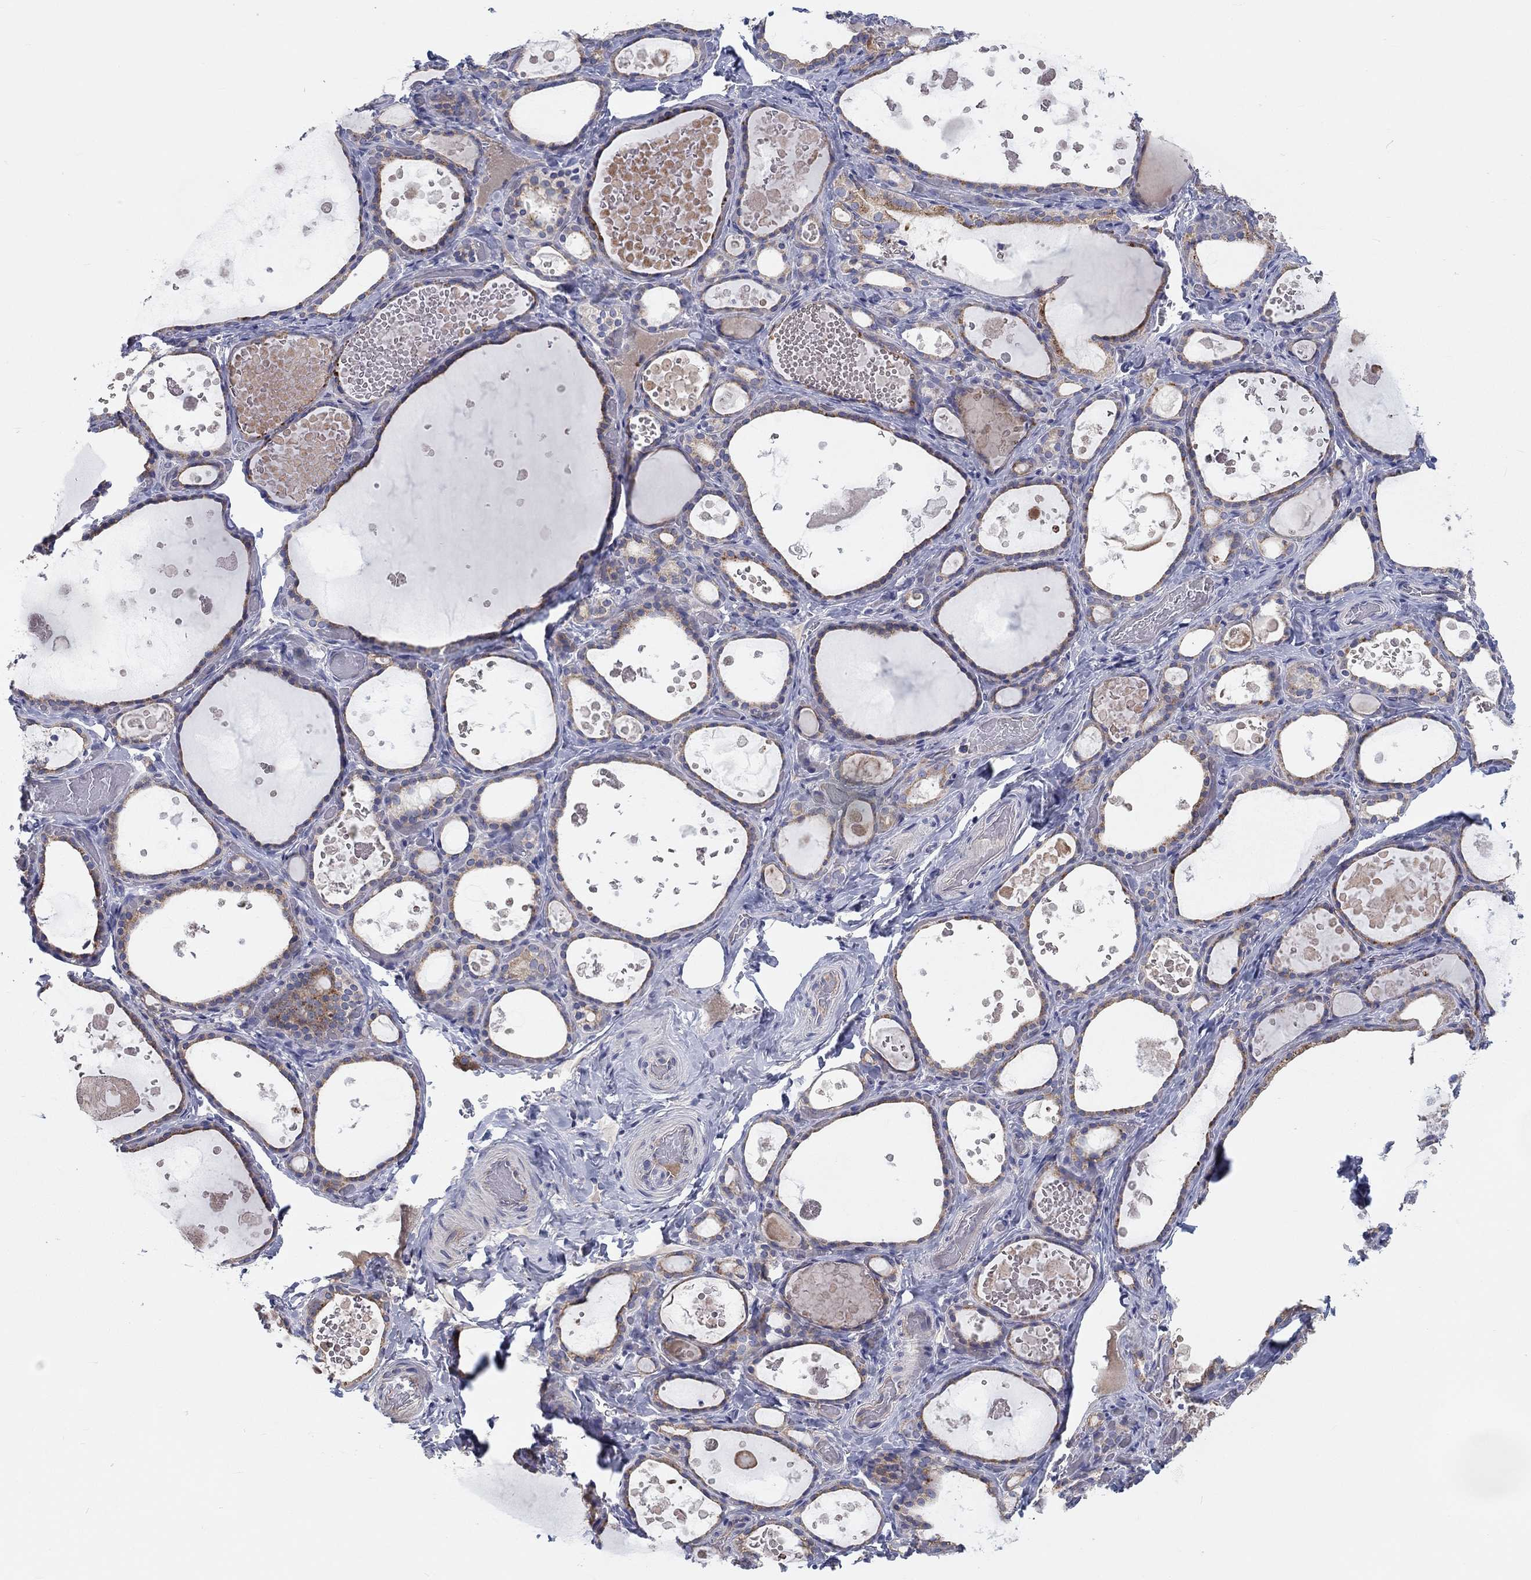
{"staining": {"intensity": "weak", "quantity": "25%-75%", "location": "cytoplasmic/membranous"}, "tissue": "thyroid gland", "cell_type": "Glandular cells", "image_type": "normal", "snomed": [{"axis": "morphology", "description": "Normal tissue, NOS"}, {"axis": "topography", "description": "Thyroid gland"}], "caption": "Immunohistochemistry (IHC) staining of normal thyroid gland, which demonstrates low levels of weak cytoplasmic/membranous positivity in about 25%-75% of glandular cells indicating weak cytoplasmic/membranous protein expression. The staining was performed using DAB (3,3'-diaminobenzidine) (brown) for protein detection and nuclei were counterstained in hematoxylin (blue).", "gene": "BCO2", "patient": {"sex": "female", "age": 56}}